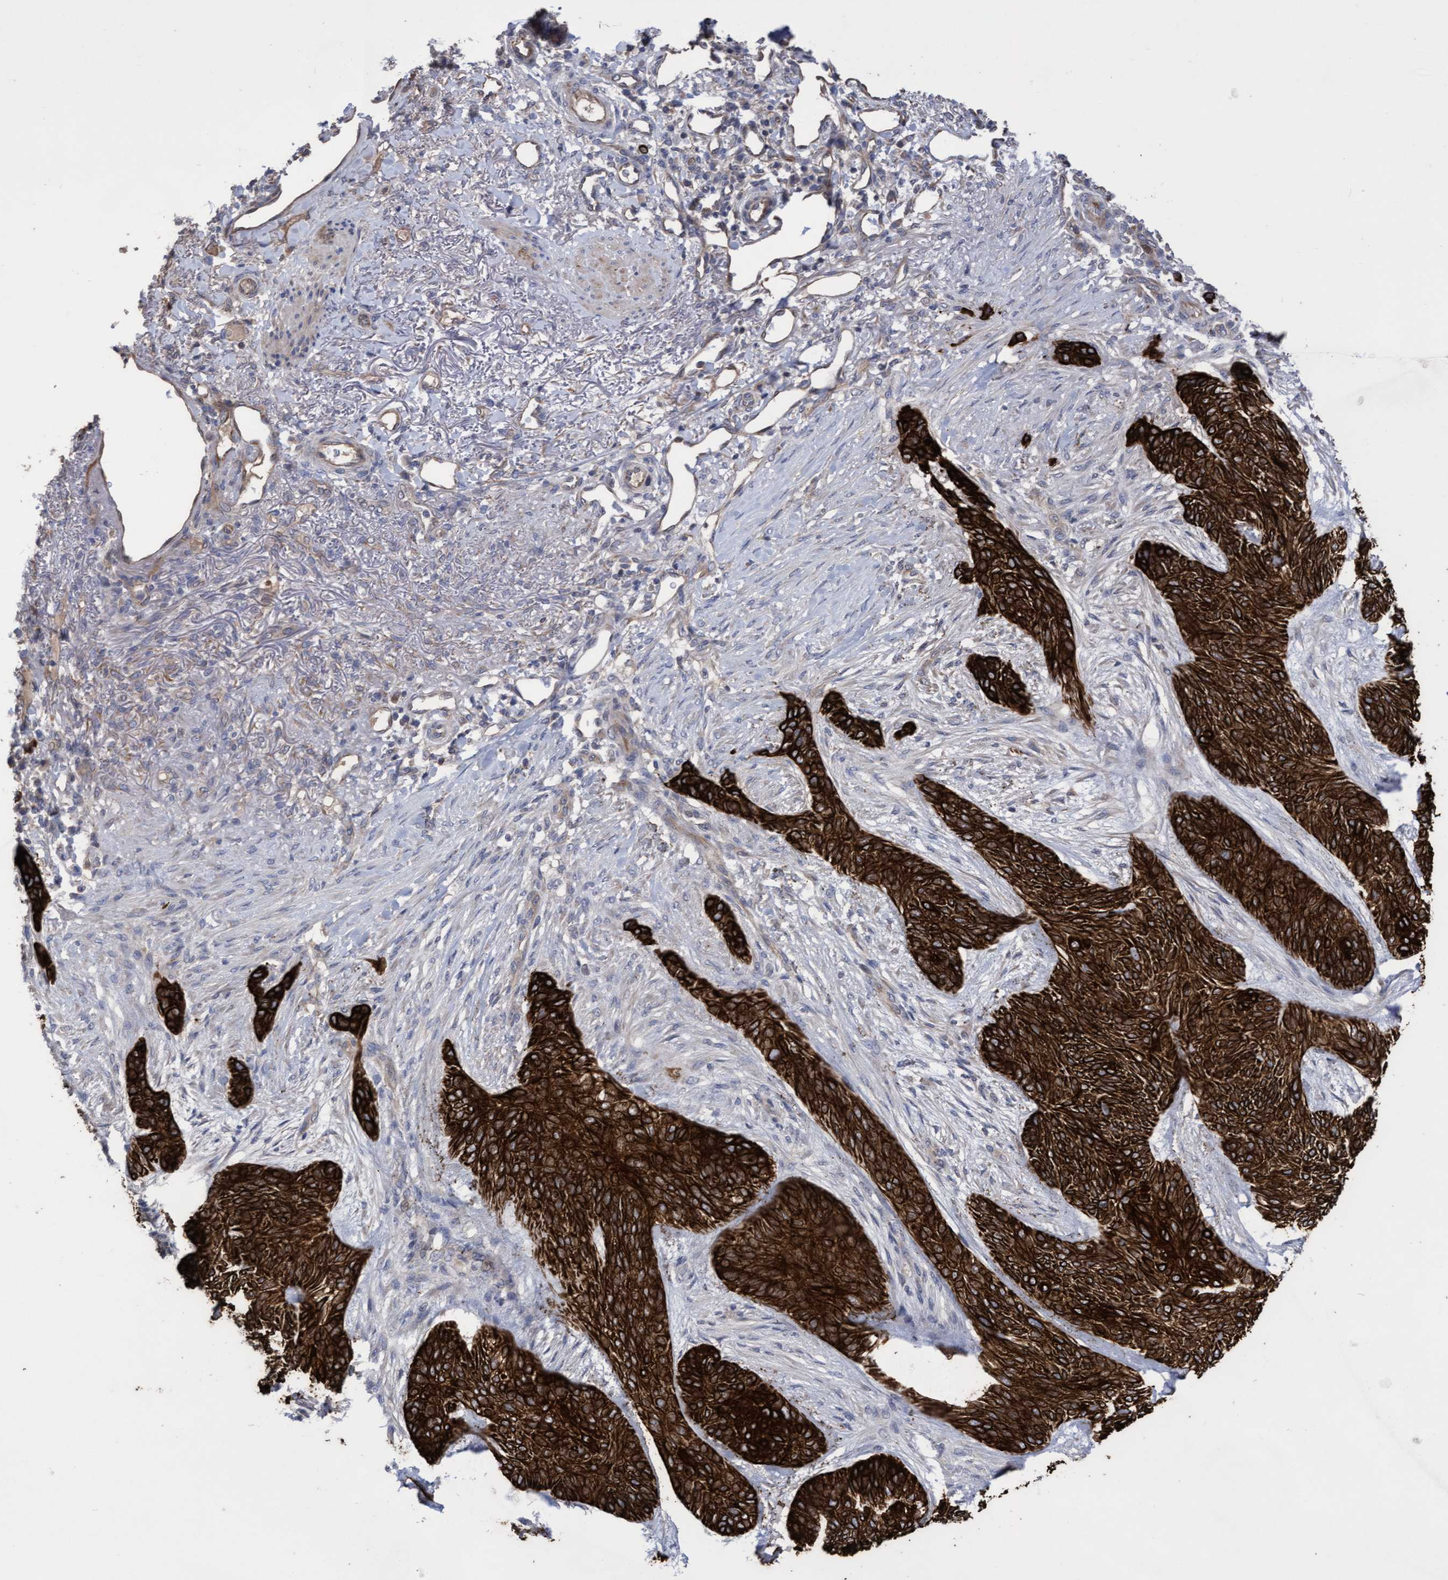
{"staining": {"intensity": "strong", "quantity": ">75%", "location": "cytoplasmic/membranous"}, "tissue": "skin cancer", "cell_type": "Tumor cells", "image_type": "cancer", "snomed": [{"axis": "morphology", "description": "Basal cell carcinoma"}, {"axis": "topography", "description": "Skin"}], "caption": "Approximately >75% of tumor cells in human skin cancer (basal cell carcinoma) show strong cytoplasmic/membranous protein staining as visualized by brown immunohistochemical staining.", "gene": "KRT24", "patient": {"sex": "male", "age": 55}}